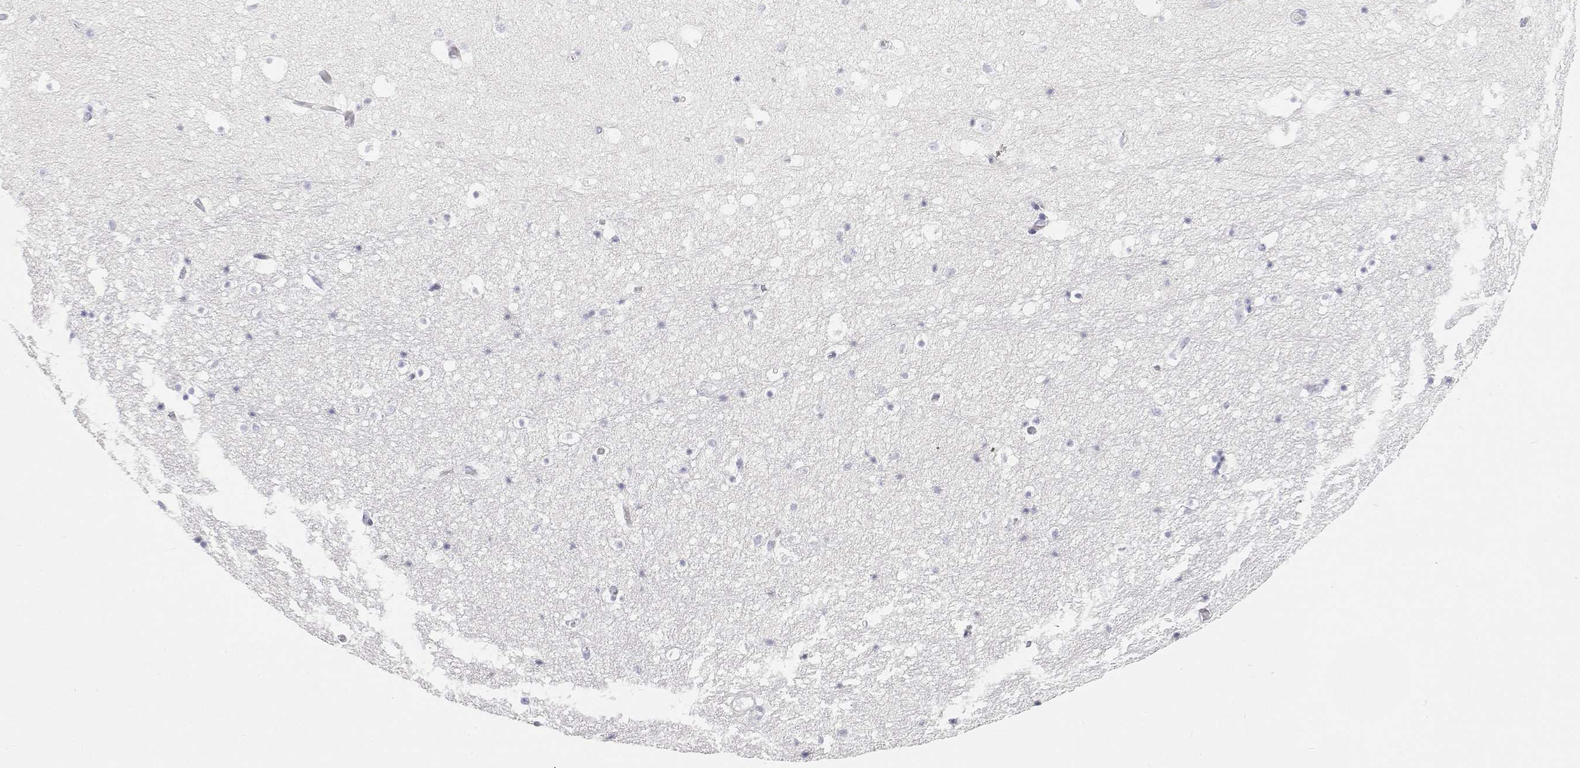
{"staining": {"intensity": "negative", "quantity": "none", "location": "none"}, "tissue": "hippocampus", "cell_type": "Glial cells", "image_type": "normal", "snomed": [{"axis": "morphology", "description": "Normal tissue, NOS"}, {"axis": "topography", "description": "Hippocampus"}], "caption": "A photomicrograph of human hippocampus is negative for staining in glial cells. Brightfield microscopy of immunohistochemistry stained with DAB (brown) and hematoxylin (blue), captured at high magnification.", "gene": "MISP", "patient": {"sex": "male", "age": 26}}